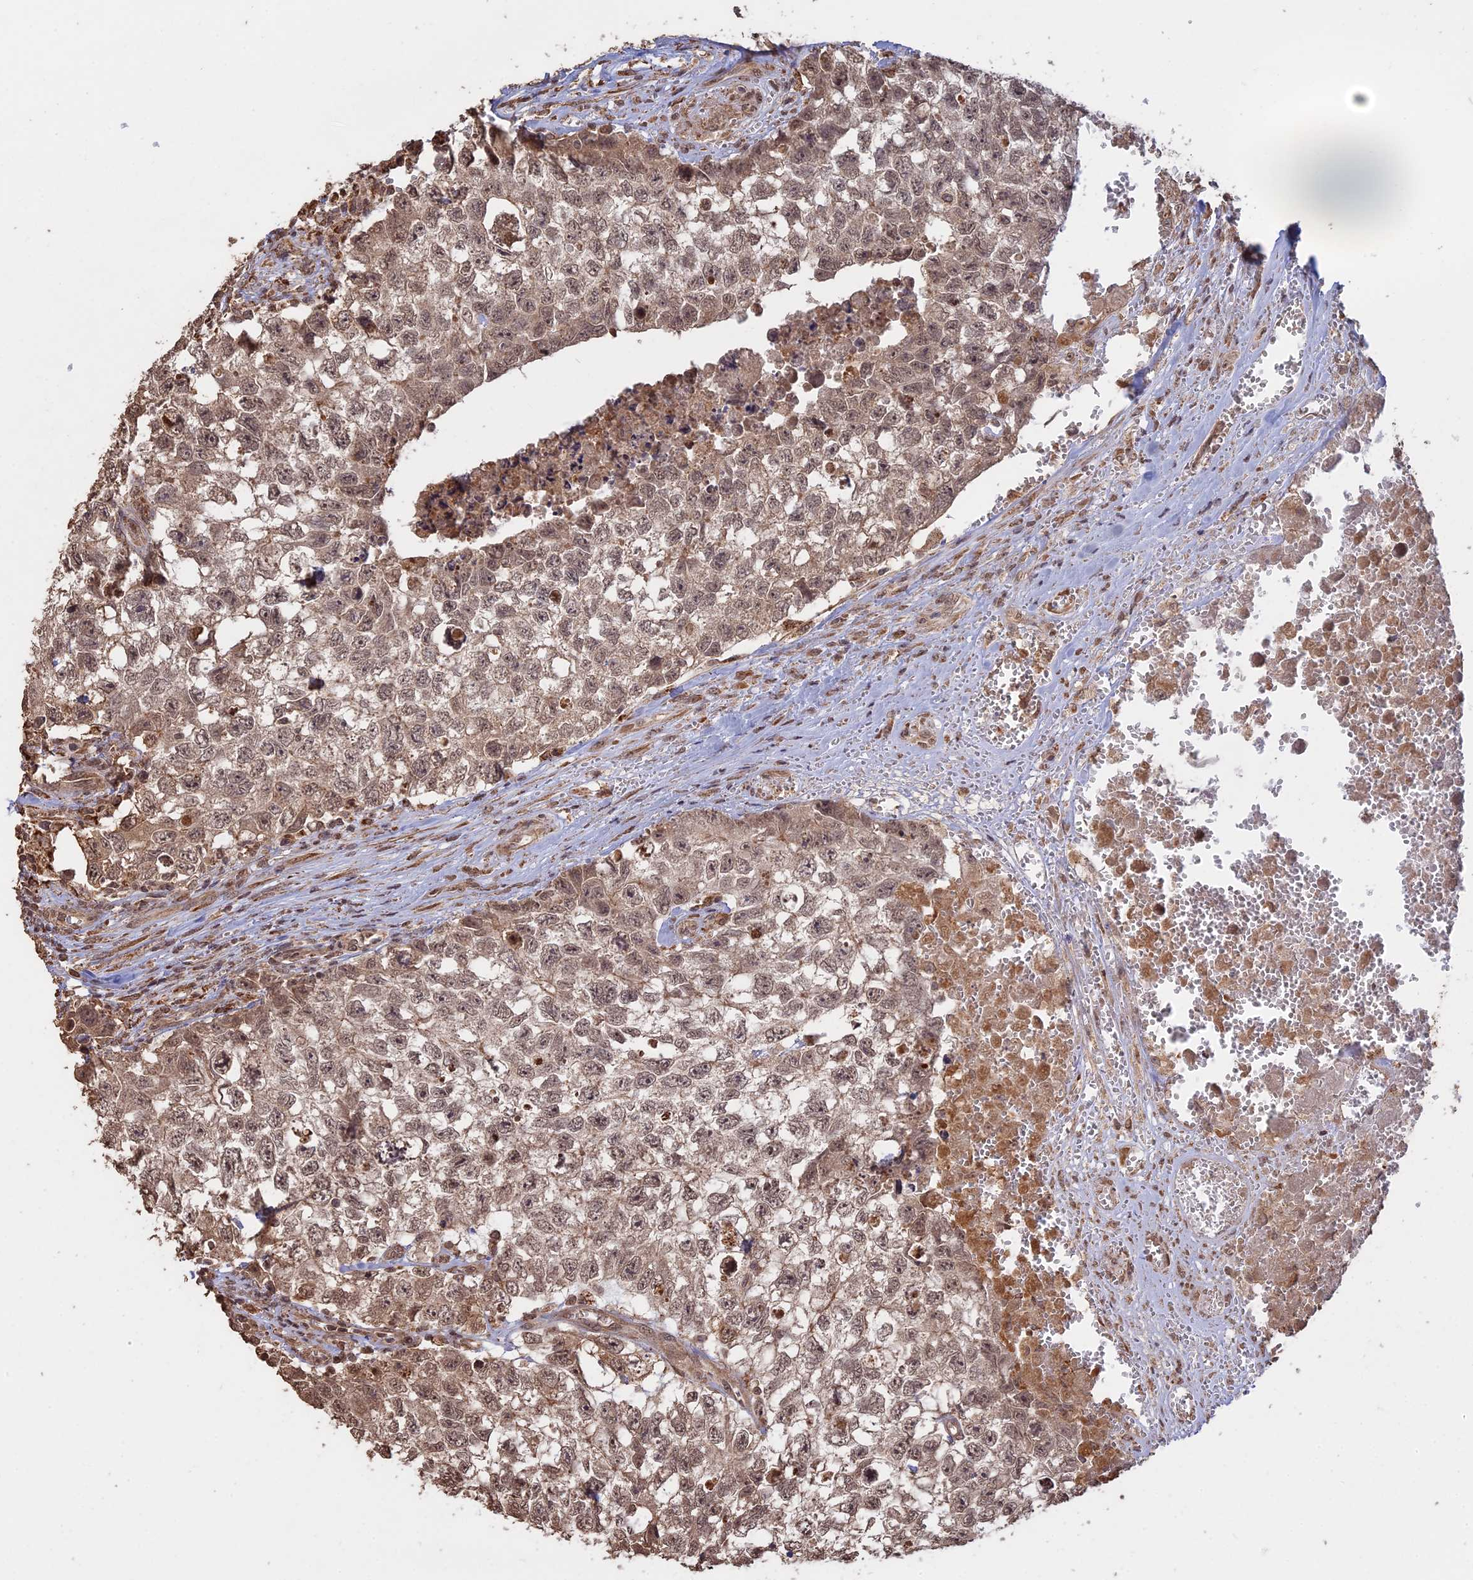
{"staining": {"intensity": "weak", "quantity": ">75%", "location": "cytoplasmic/membranous,nuclear"}, "tissue": "testis cancer", "cell_type": "Tumor cells", "image_type": "cancer", "snomed": [{"axis": "morphology", "description": "Seminoma, NOS"}, {"axis": "morphology", "description": "Carcinoma, Embryonal, NOS"}, {"axis": "topography", "description": "Testis"}], "caption": "Testis cancer tissue demonstrates weak cytoplasmic/membranous and nuclear staining in approximately >75% of tumor cells, visualized by immunohistochemistry.", "gene": "FAM210B", "patient": {"sex": "male", "age": 29}}